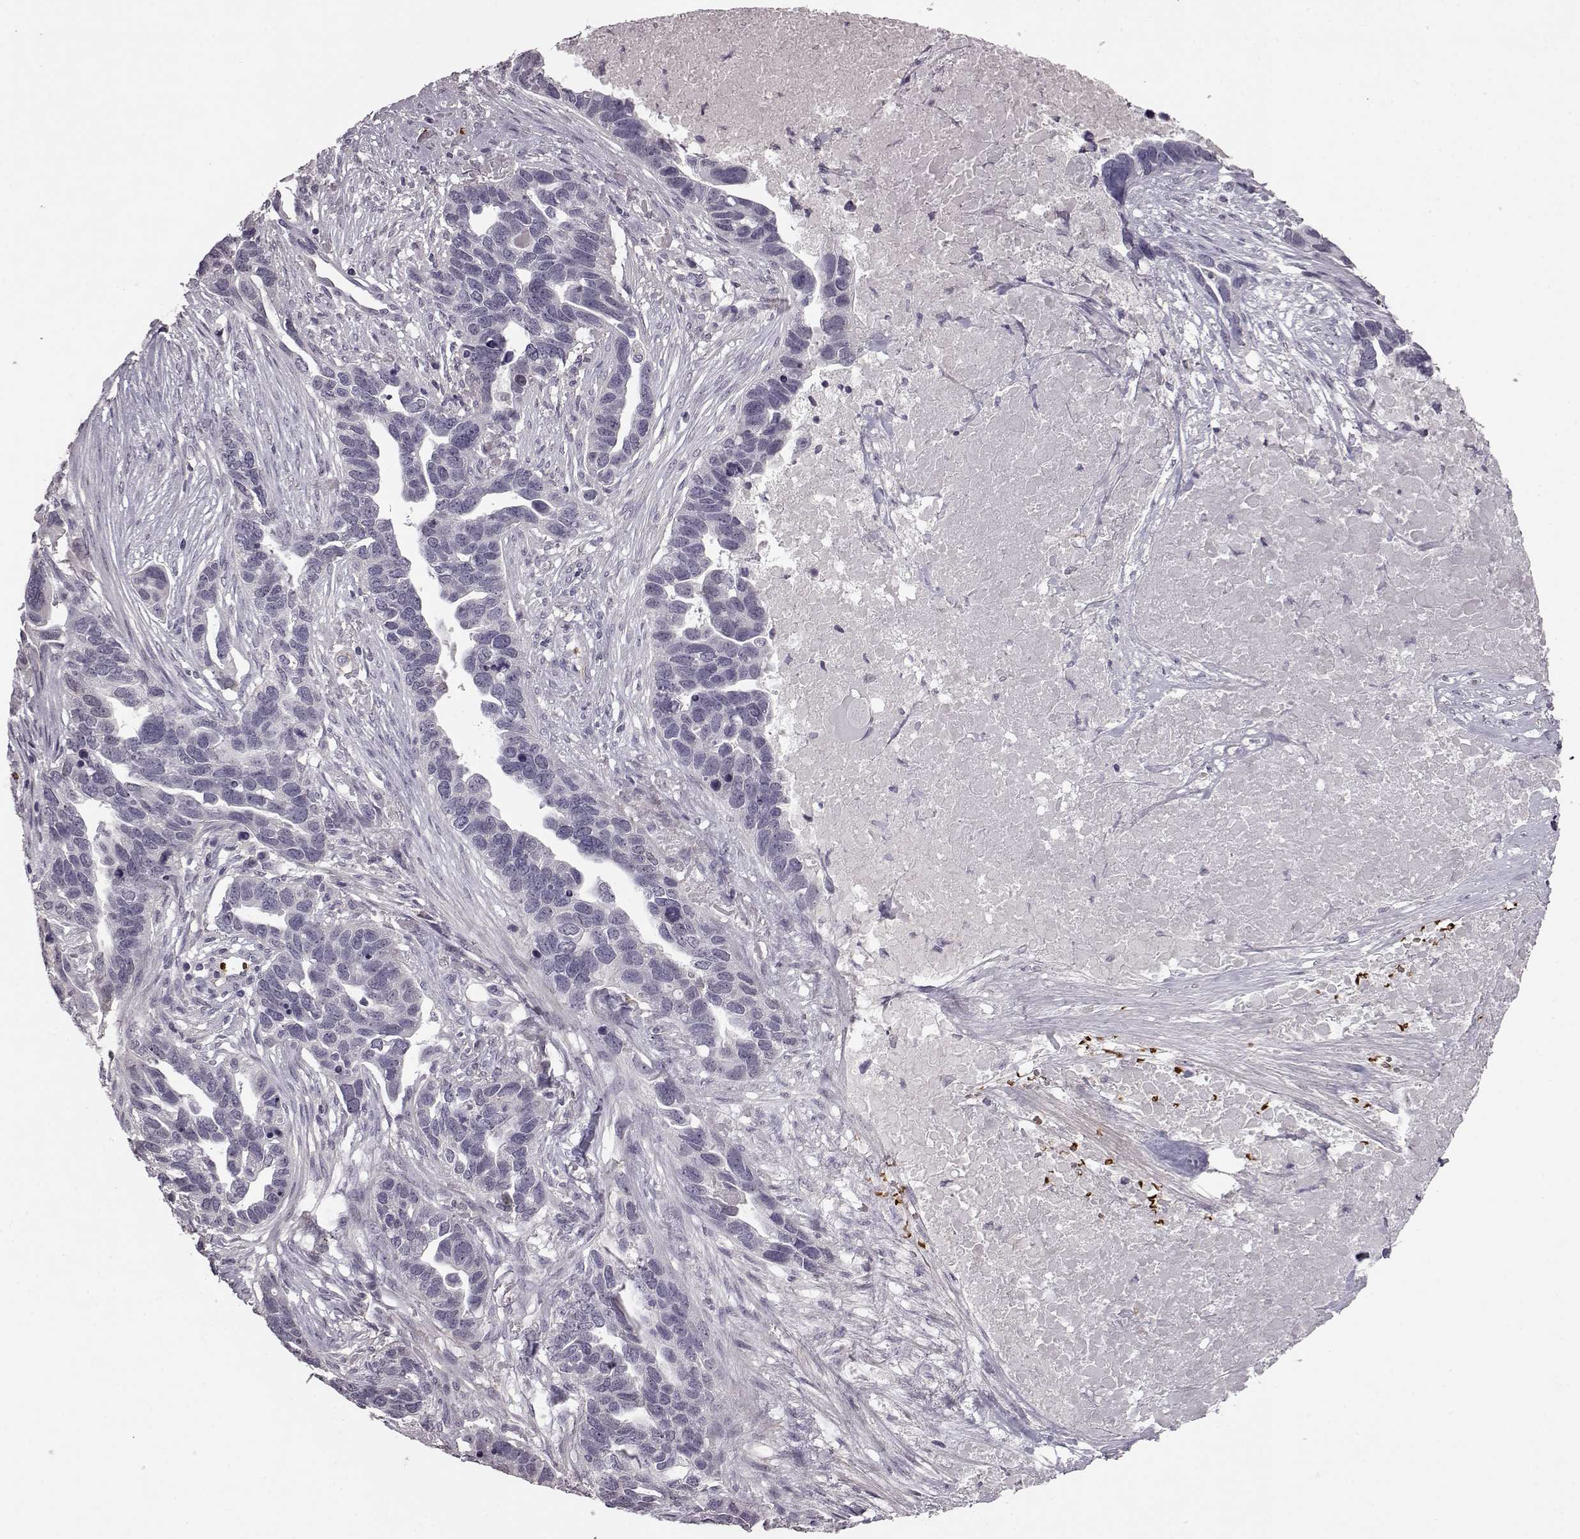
{"staining": {"intensity": "negative", "quantity": "none", "location": "none"}, "tissue": "ovarian cancer", "cell_type": "Tumor cells", "image_type": "cancer", "snomed": [{"axis": "morphology", "description": "Cystadenocarcinoma, serous, NOS"}, {"axis": "topography", "description": "Ovary"}], "caption": "This micrograph is of serous cystadenocarcinoma (ovarian) stained with immunohistochemistry (IHC) to label a protein in brown with the nuclei are counter-stained blue. There is no staining in tumor cells. Nuclei are stained in blue.", "gene": "PROP1", "patient": {"sex": "female", "age": 54}}